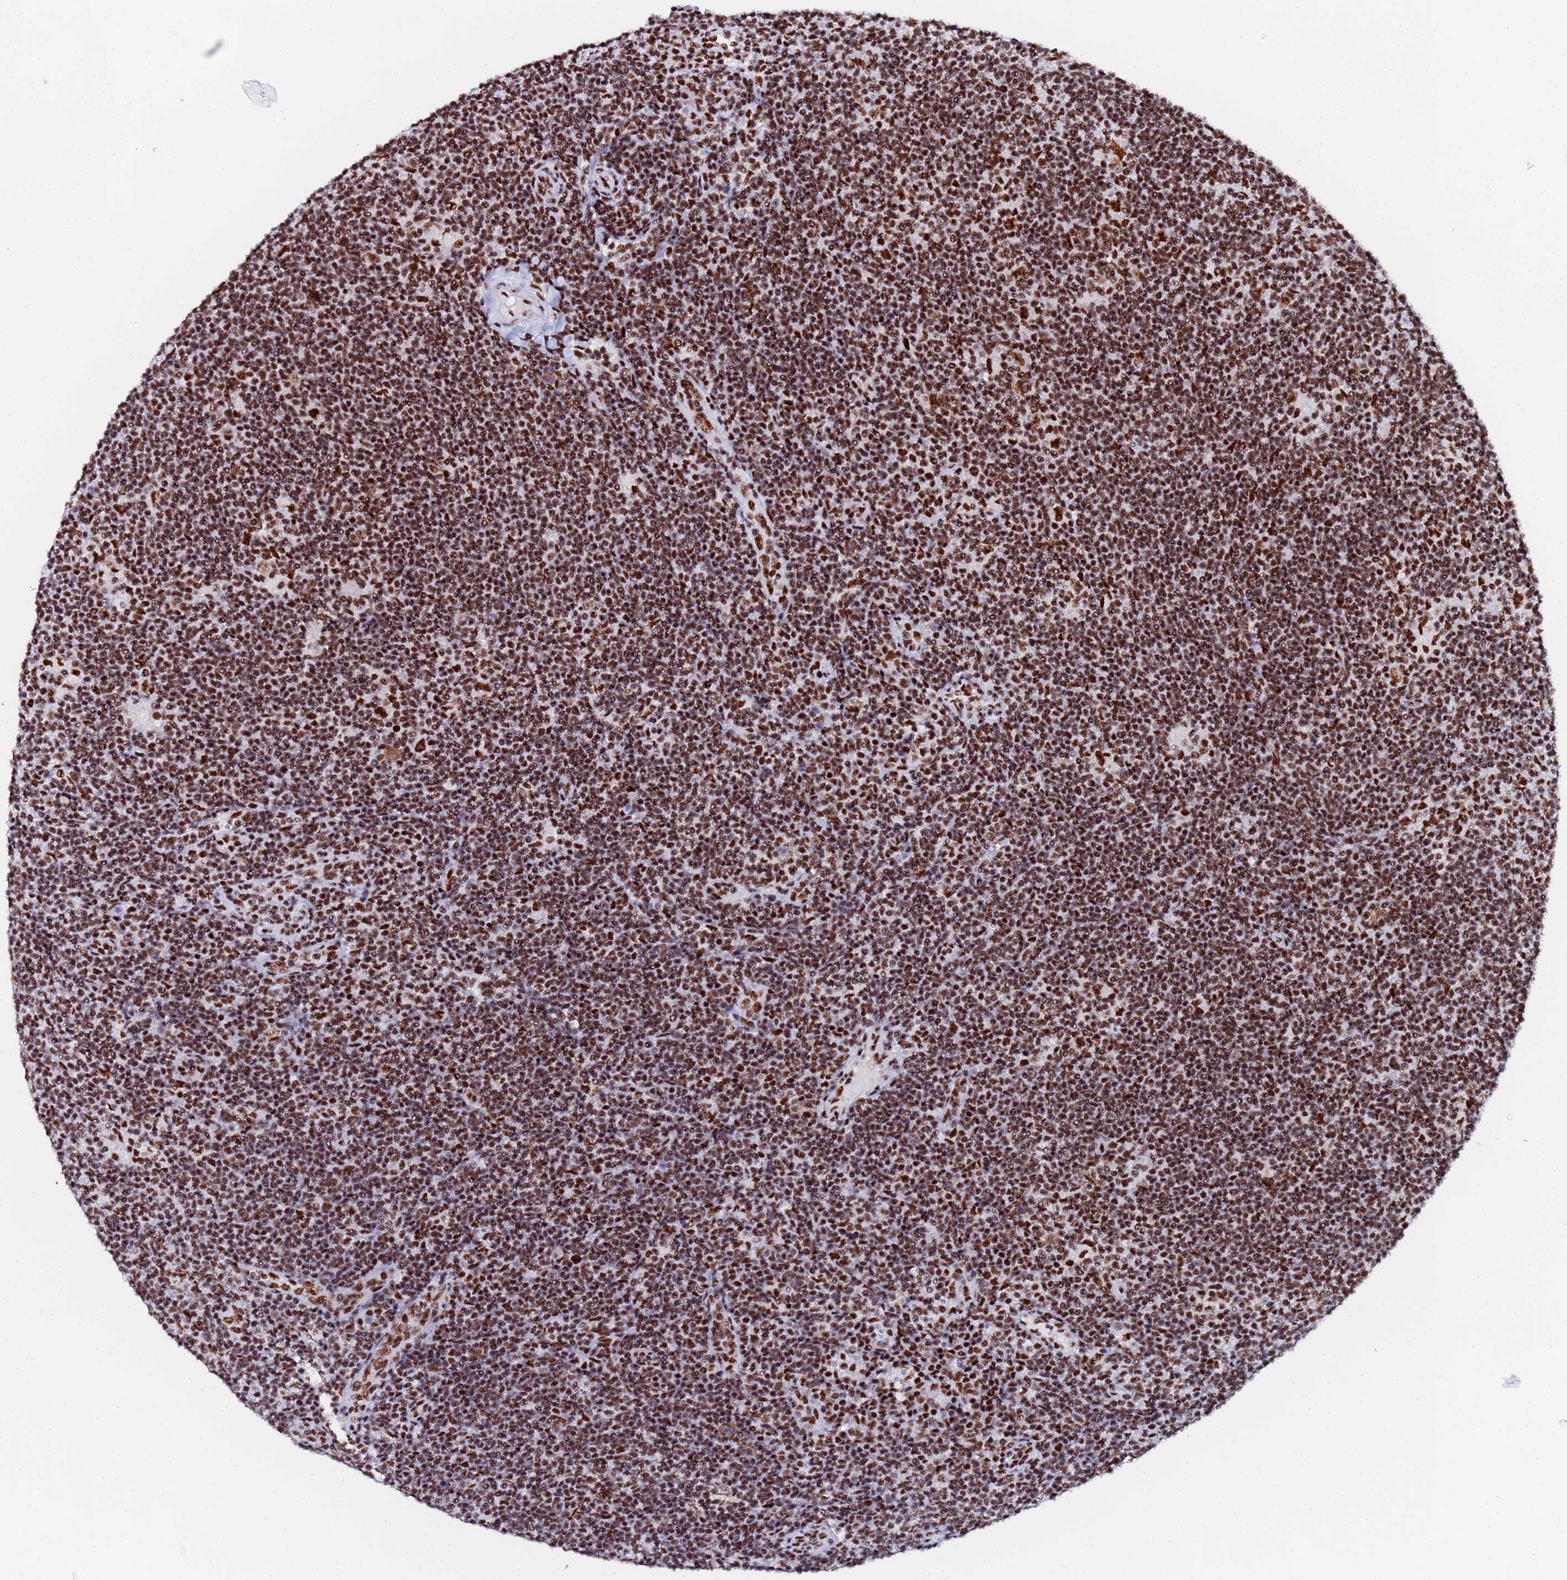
{"staining": {"intensity": "strong", "quantity": ">75%", "location": "nuclear"}, "tissue": "lymphoma", "cell_type": "Tumor cells", "image_type": "cancer", "snomed": [{"axis": "morphology", "description": "Hodgkin's disease, NOS"}, {"axis": "topography", "description": "Lymph node"}], "caption": "Protein staining displays strong nuclear positivity in about >75% of tumor cells in lymphoma.", "gene": "SNRPA1", "patient": {"sex": "female", "age": 57}}